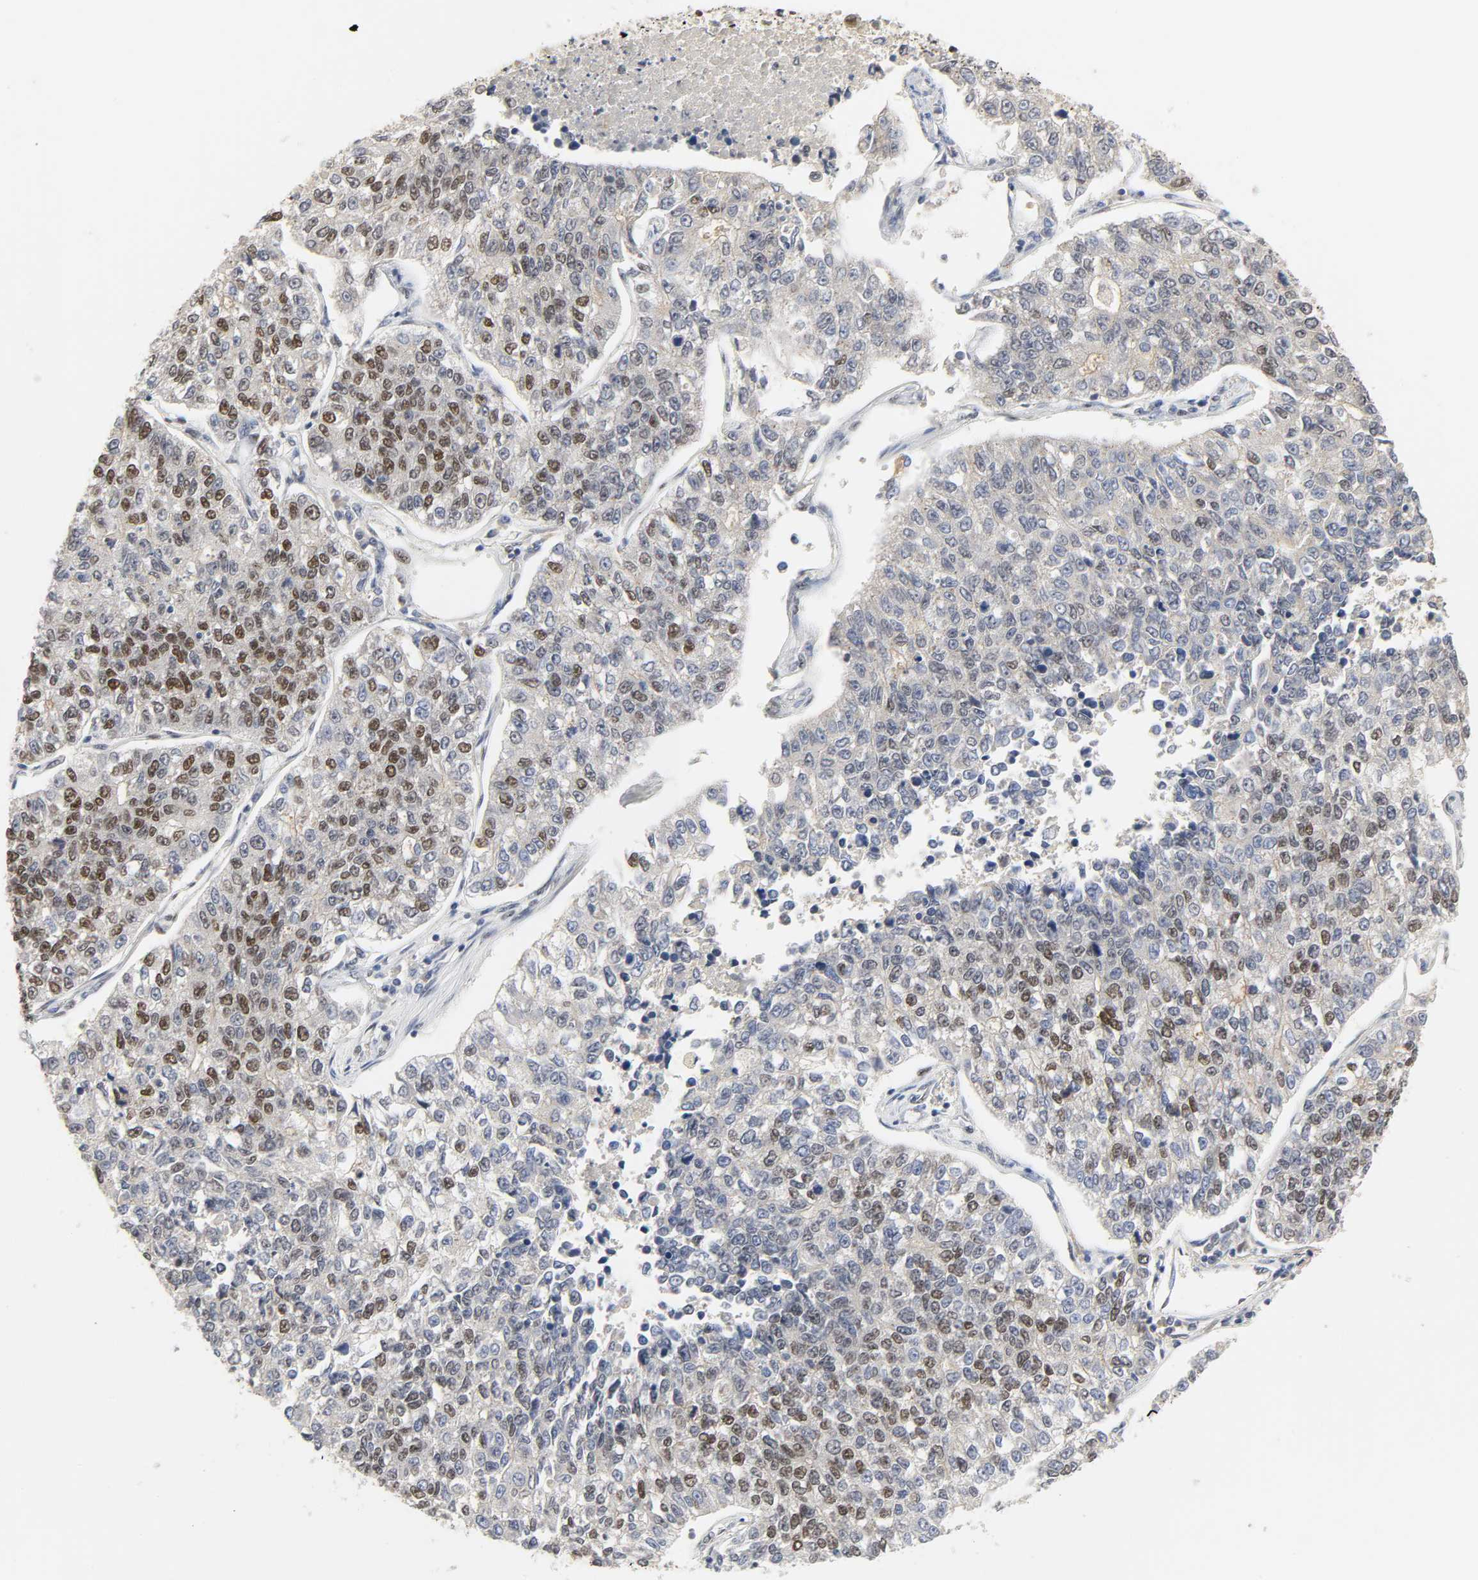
{"staining": {"intensity": "moderate", "quantity": "25%-75%", "location": "nuclear"}, "tissue": "lung cancer", "cell_type": "Tumor cells", "image_type": "cancer", "snomed": [{"axis": "morphology", "description": "Adenocarcinoma, NOS"}, {"axis": "topography", "description": "Lung"}], "caption": "The immunohistochemical stain highlights moderate nuclear staining in tumor cells of lung adenocarcinoma tissue.", "gene": "NCOA6", "patient": {"sex": "male", "age": 49}}